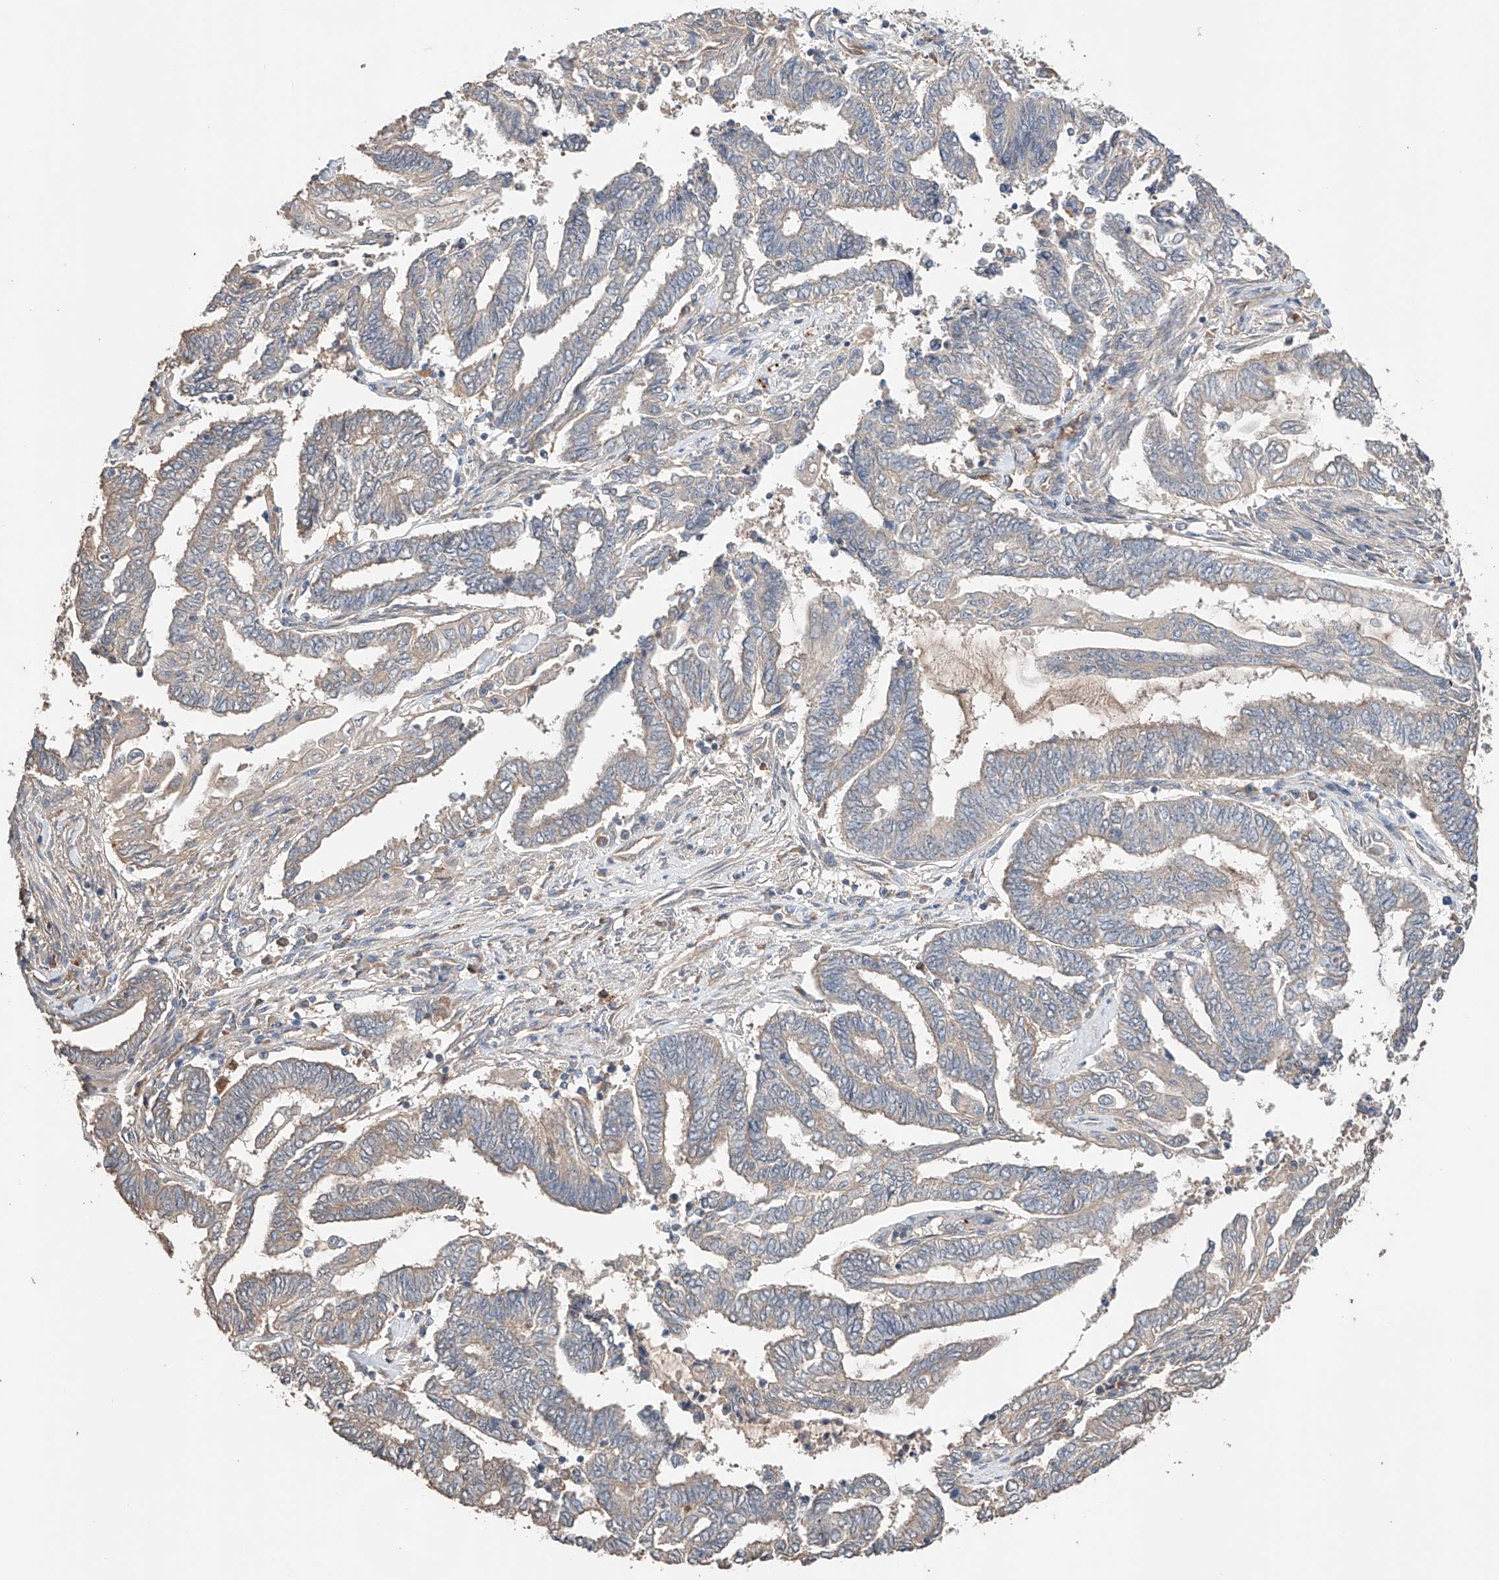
{"staining": {"intensity": "negative", "quantity": "none", "location": "none"}, "tissue": "endometrial cancer", "cell_type": "Tumor cells", "image_type": "cancer", "snomed": [{"axis": "morphology", "description": "Adenocarcinoma, NOS"}, {"axis": "topography", "description": "Uterus"}, {"axis": "topography", "description": "Endometrium"}], "caption": "A high-resolution image shows immunohistochemistry (IHC) staining of endometrial cancer, which reveals no significant staining in tumor cells.", "gene": "ZFHX2", "patient": {"sex": "female", "age": 70}}